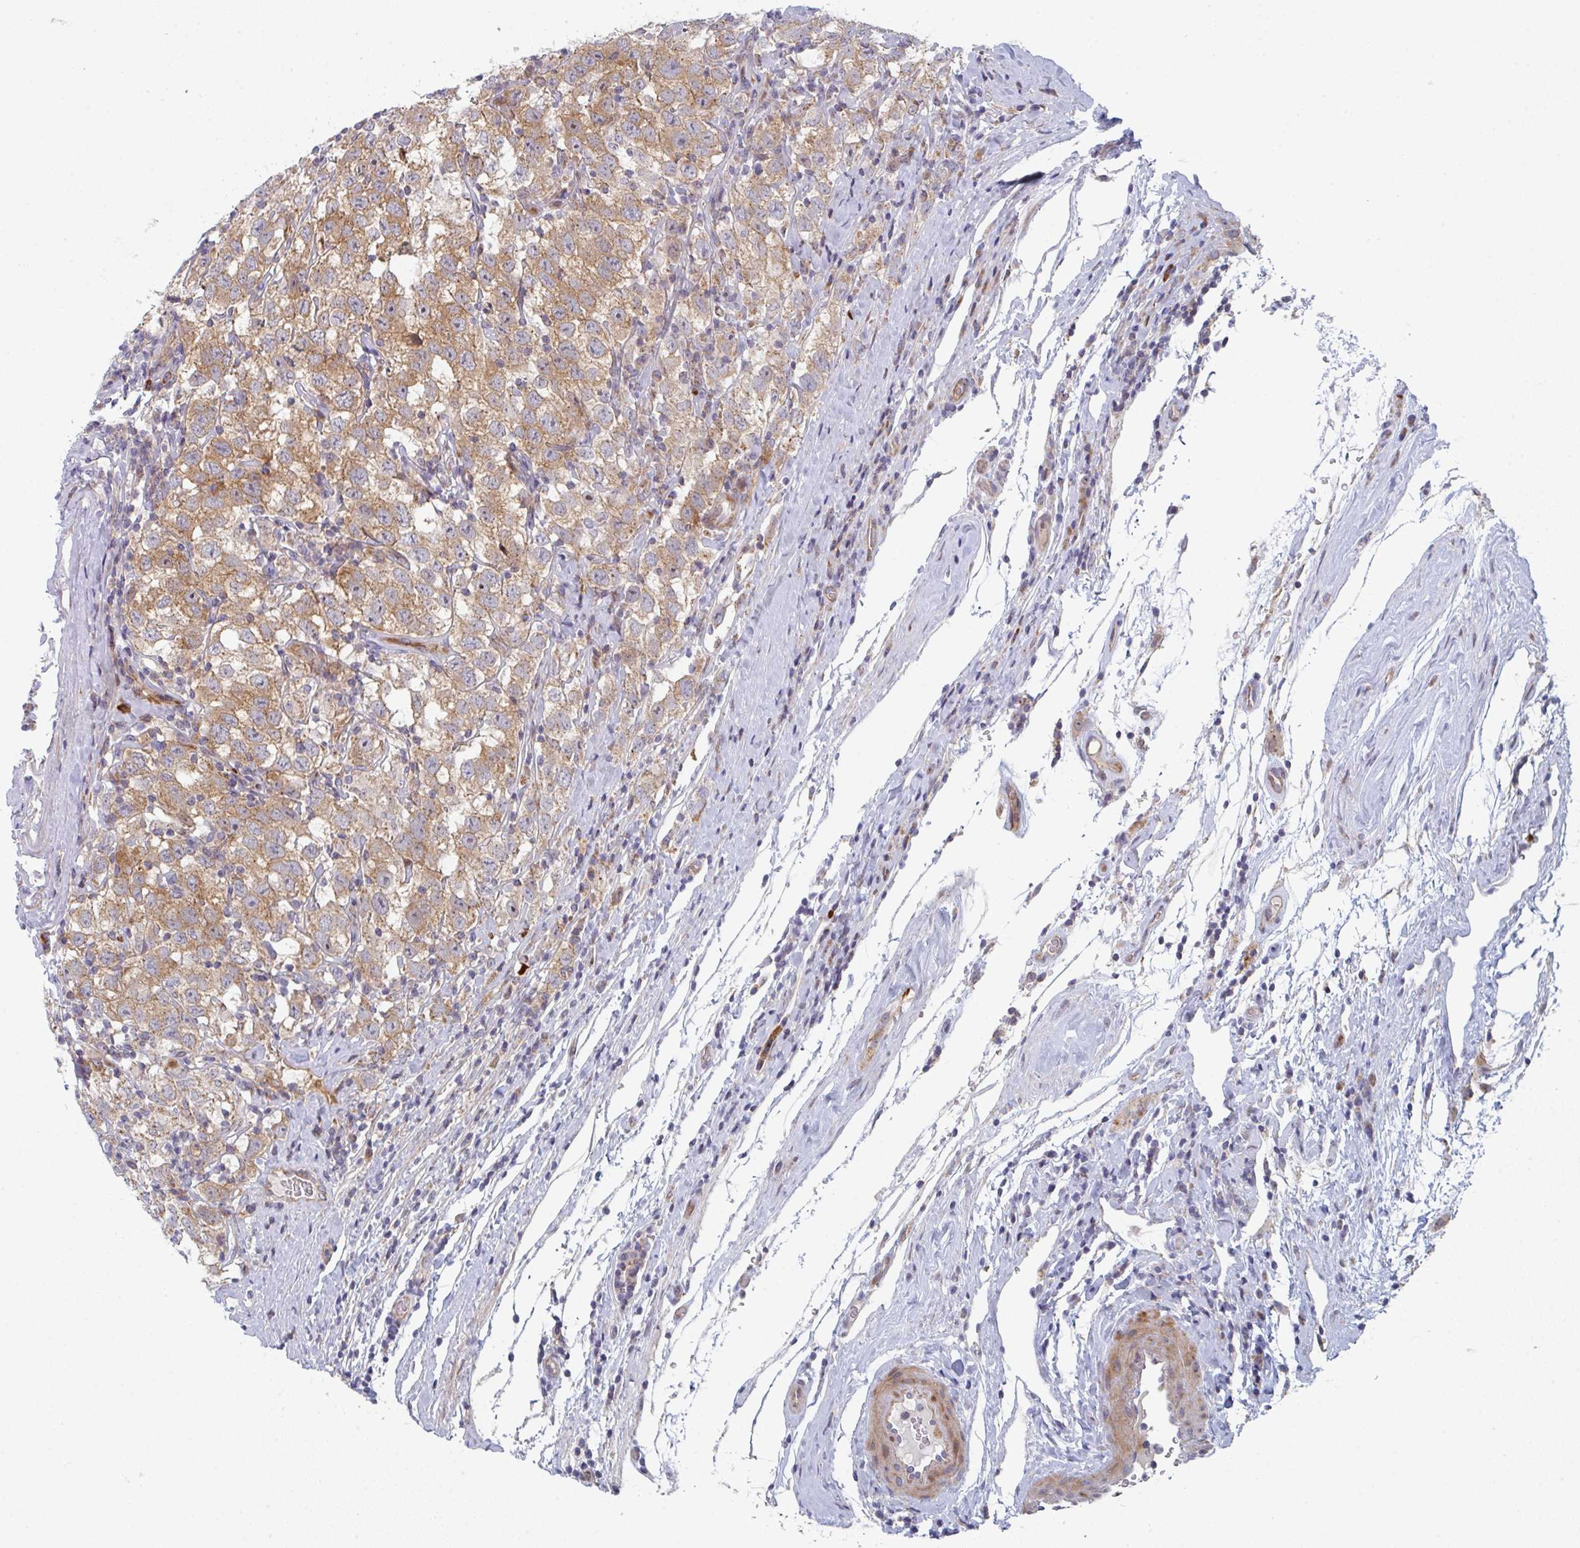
{"staining": {"intensity": "moderate", "quantity": ">75%", "location": "cytoplasmic/membranous"}, "tissue": "testis cancer", "cell_type": "Tumor cells", "image_type": "cancer", "snomed": [{"axis": "morphology", "description": "Seminoma, NOS"}, {"axis": "topography", "description": "Testis"}], "caption": "Seminoma (testis) was stained to show a protein in brown. There is medium levels of moderate cytoplasmic/membranous positivity in about >75% of tumor cells.", "gene": "ZNF644", "patient": {"sex": "male", "age": 41}}